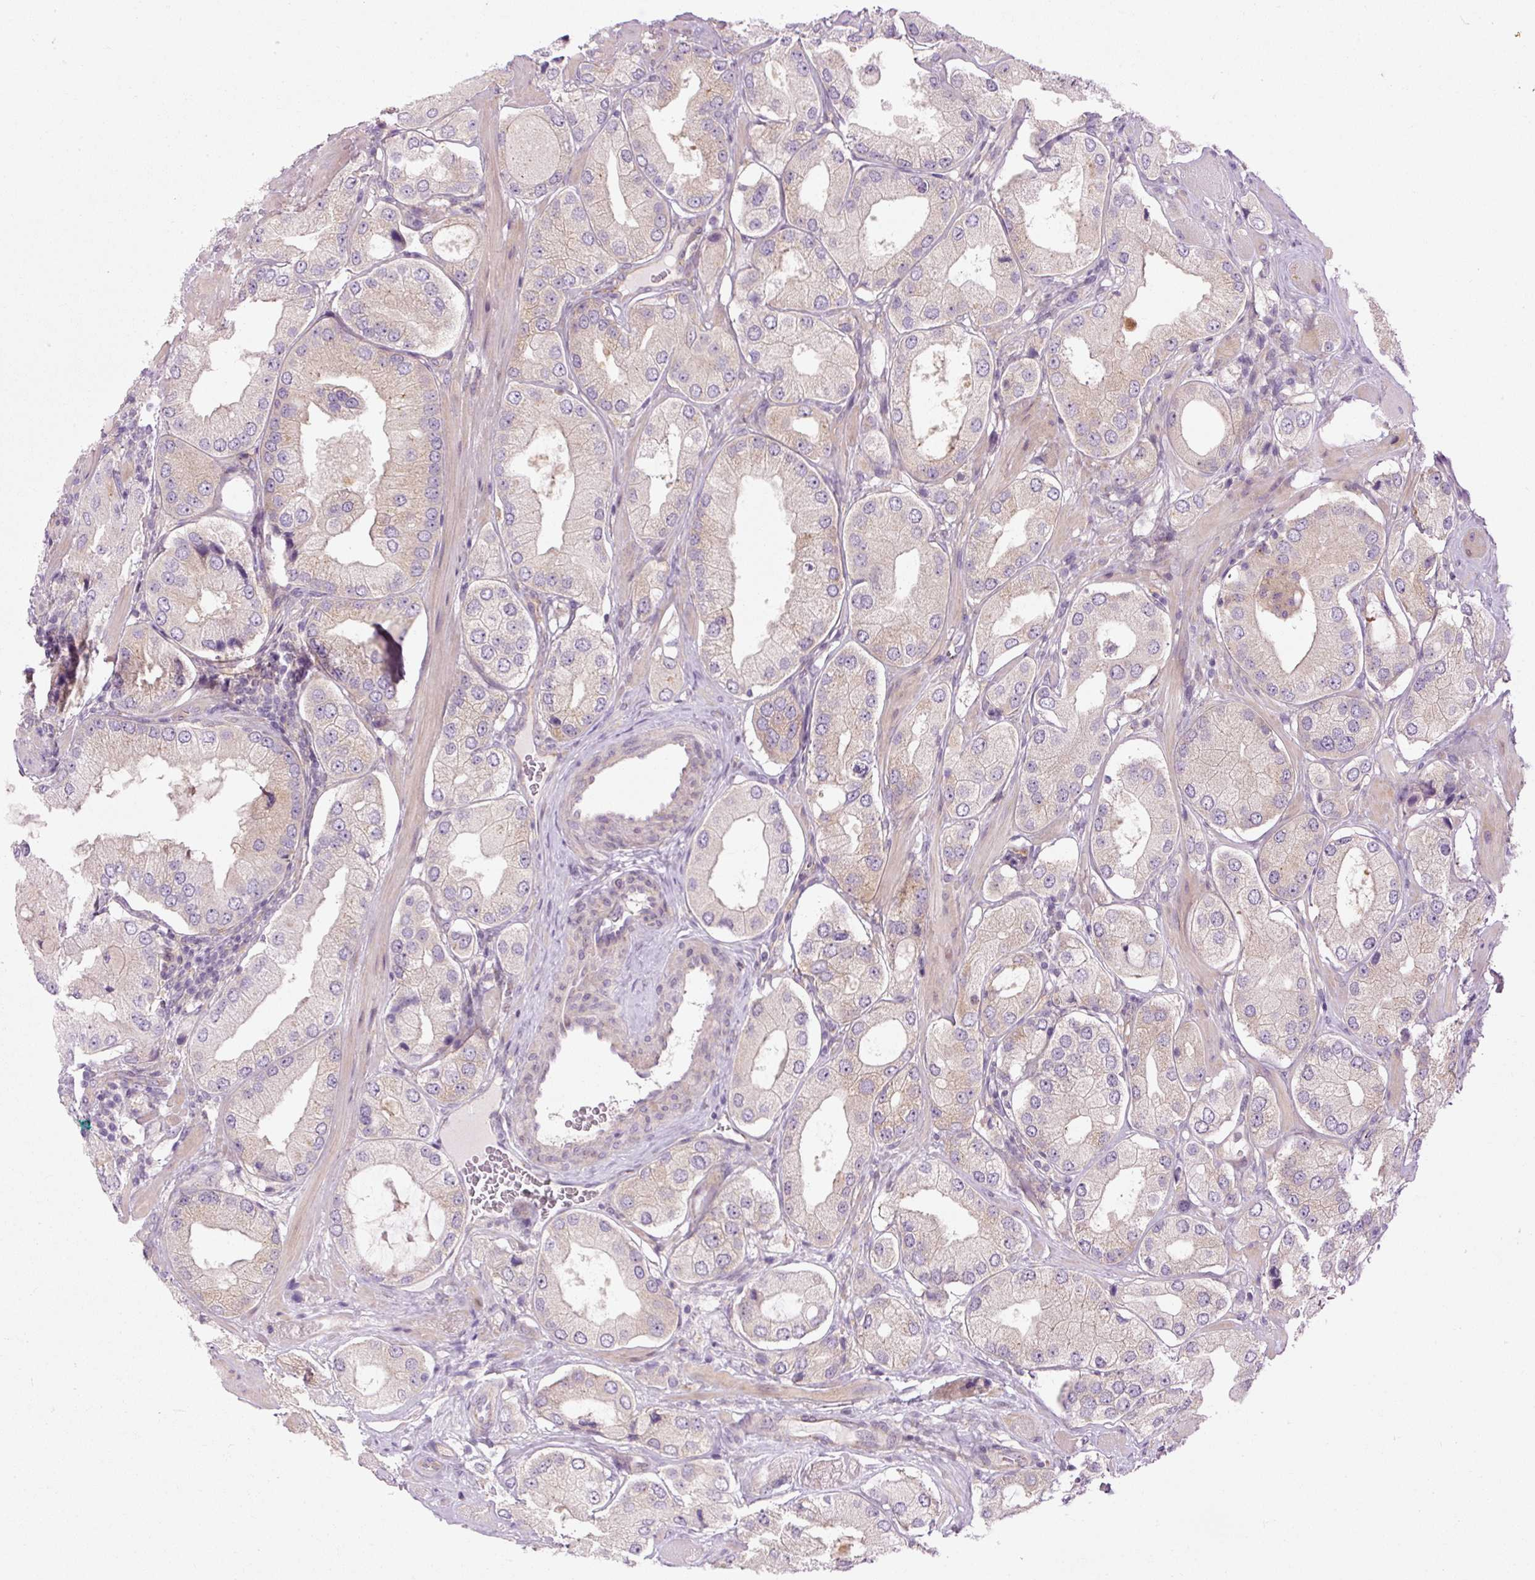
{"staining": {"intensity": "weak", "quantity": "<25%", "location": "cytoplasmic/membranous"}, "tissue": "prostate cancer", "cell_type": "Tumor cells", "image_type": "cancer", "snomed": [{"axis": "morphology", "description": "Adenocarcinoma, Low grade"}, {"axis": "topography", "description": "Prostate"}], "caption": "DAB immunohistochemical staining of adenocarcinoma (low-grade) (prostate) reveals no significant positivity in tumor cells.", "gene": "MZT2B", "patient": {"sex": "male", "age": 42}}